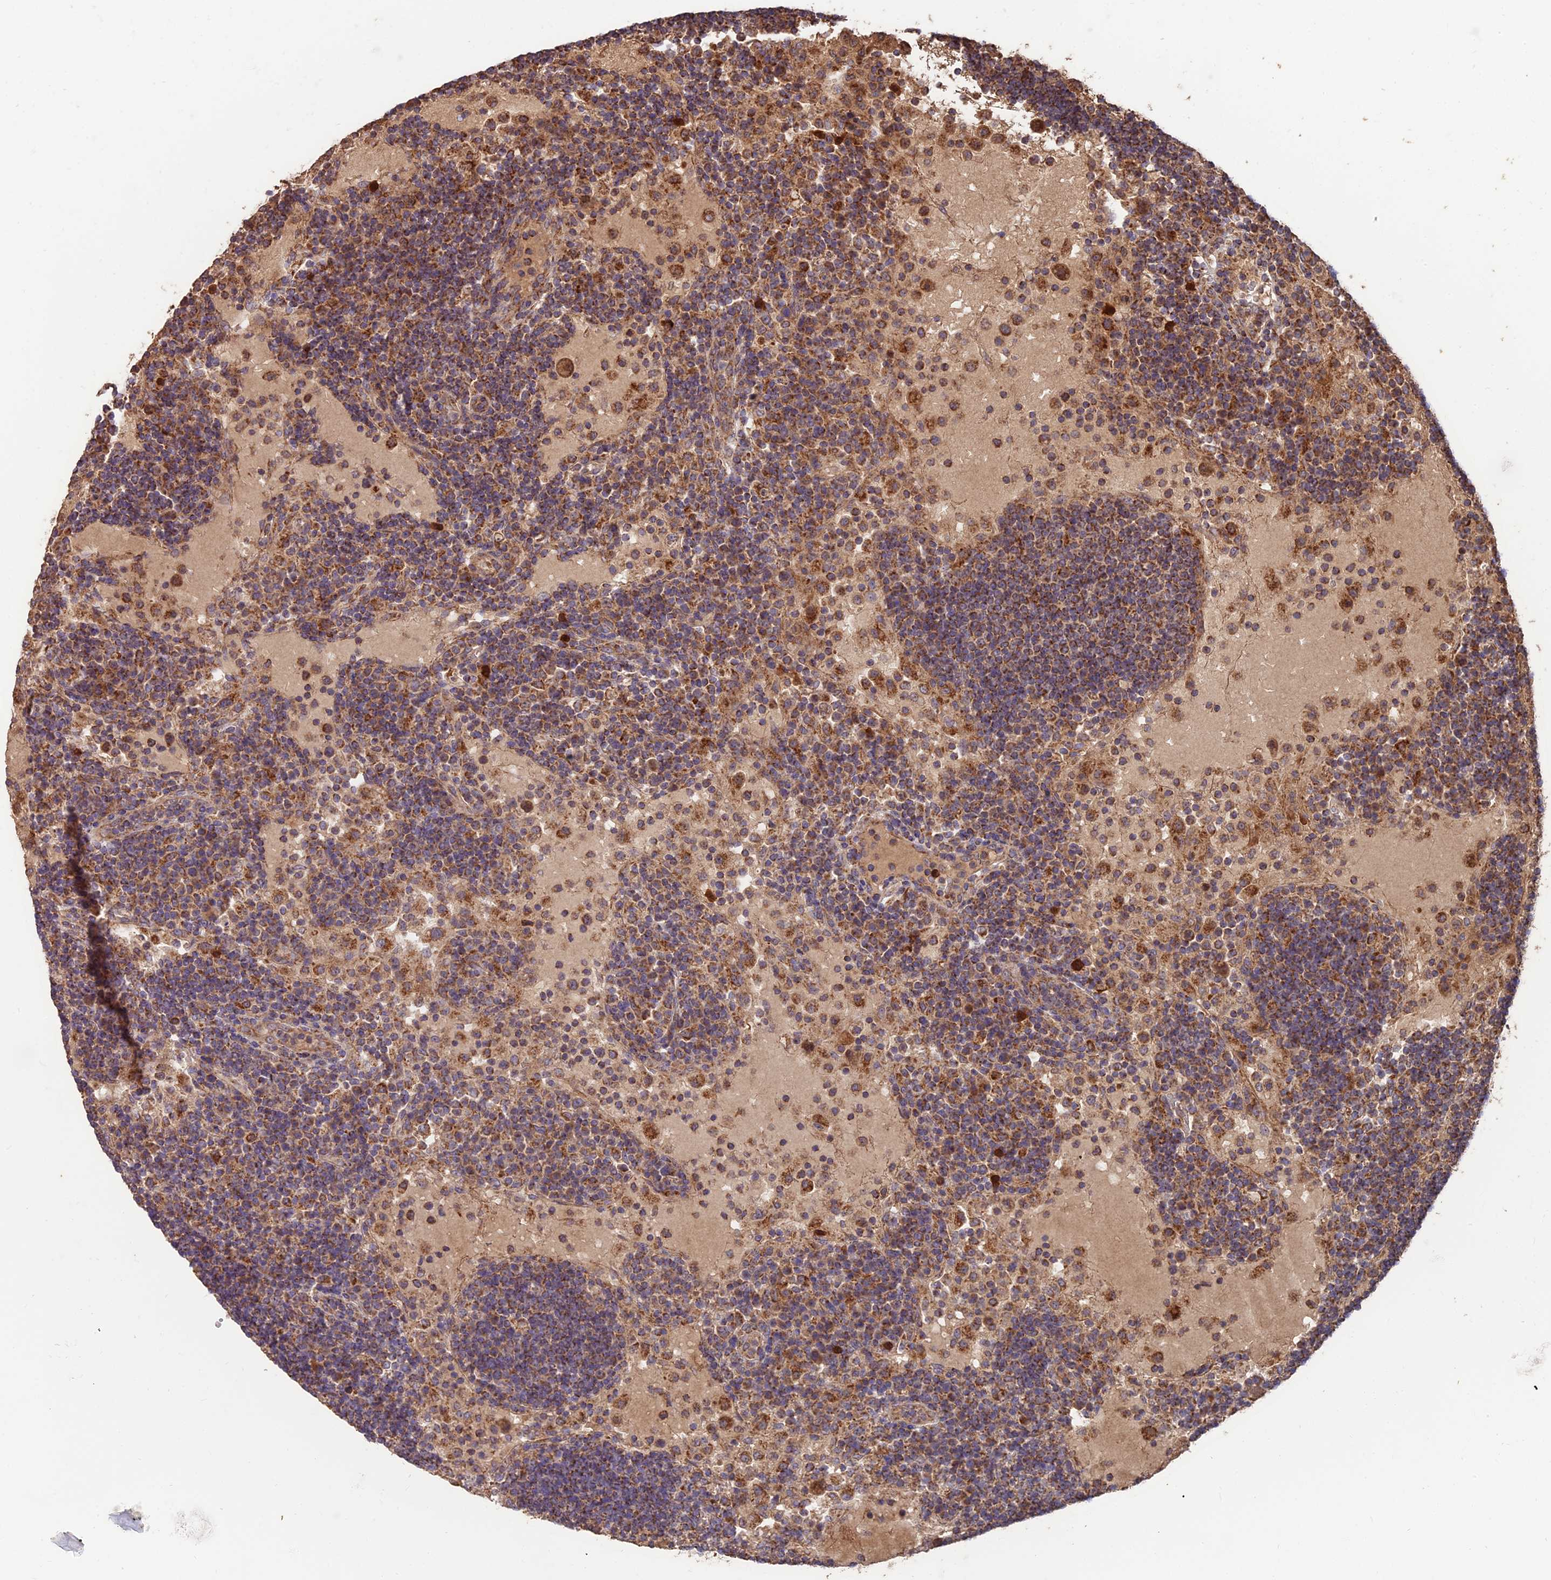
{"staining": {"intensity": "moderate", "quantity": "25%-75%", "location": "cytoplasmic/membranous"}, "tissue": "lymph node", "cell_type": "Non-germinal center cells", "image_type": "normal", "snomed": [{"axis": "morphology", "description": "Normal tissue, NOS"}, {"axis": "topography", "description": "Lymph node"}], "caption": "IHC (DAB (3,3'-diaminobenzidine)) staining of benign lymph node shows moderate cytoplasmic/membranous protein positivity in about 25%-75% of non-germinal center cells.", "gene": "IFT22", "patient": {"sex": "female", "age": 53}}